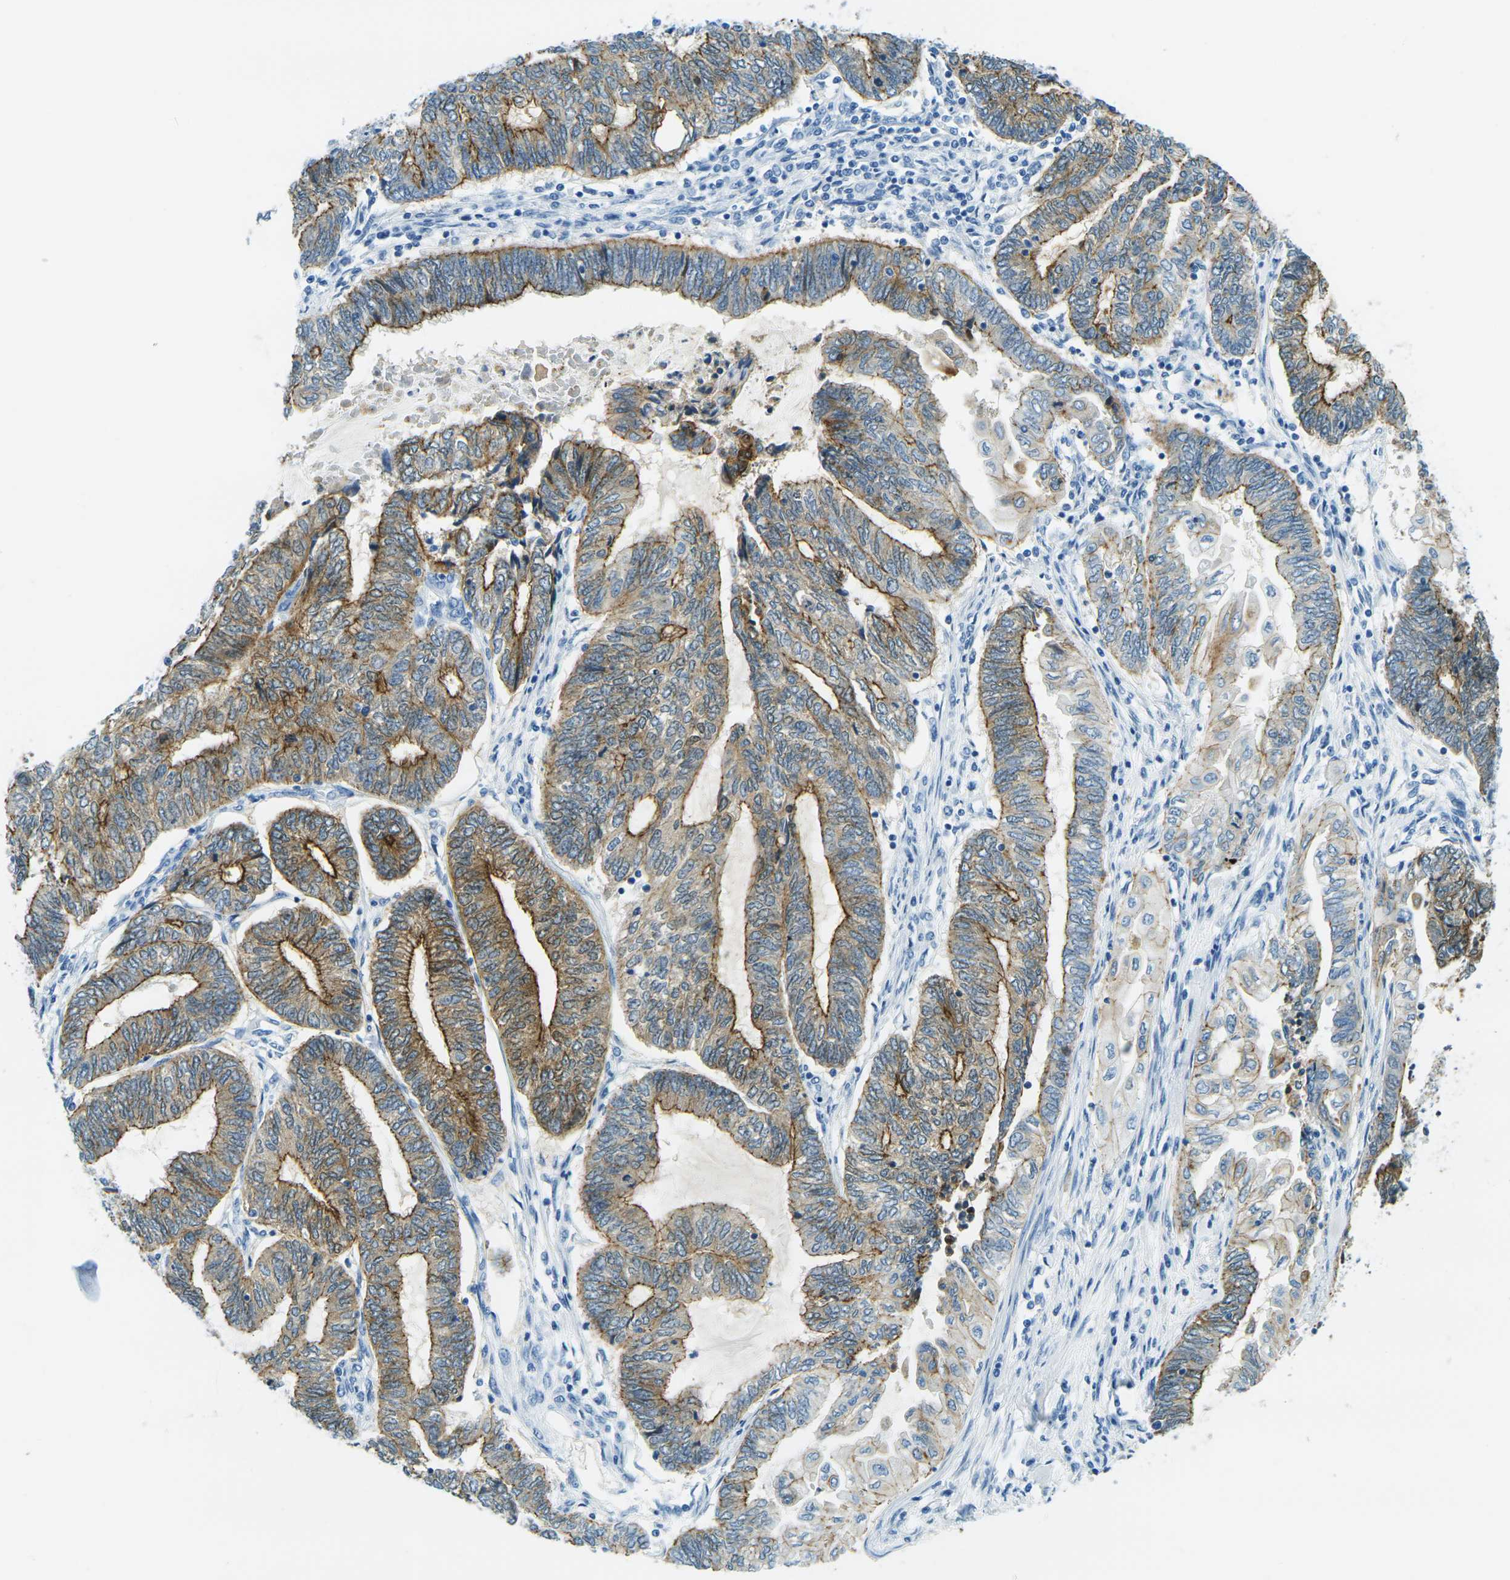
{"staining": {"intensity": "strong", "quantity": ">75%", "location": "cytoplasmic/membranous"}, "tissue": "endometrial cancer", "cell_type": "Tumor cells", "image_type": "cancer", "snomed": [{"axis": "morphology", "description": "Adenocarcinoma, NOS"}, {"axis": "topography", "description": "Uterus"}, {"axis": "topography", "description": "Endometrium"}], "caption": "DAB immunohistochemical staining of endometrial cancer reveals strong cytoplasmic/membranous protein positivity in about >75% of tumor cells.", "gene": "OCLN", "patient": {"sex": "female", "age": 70}}